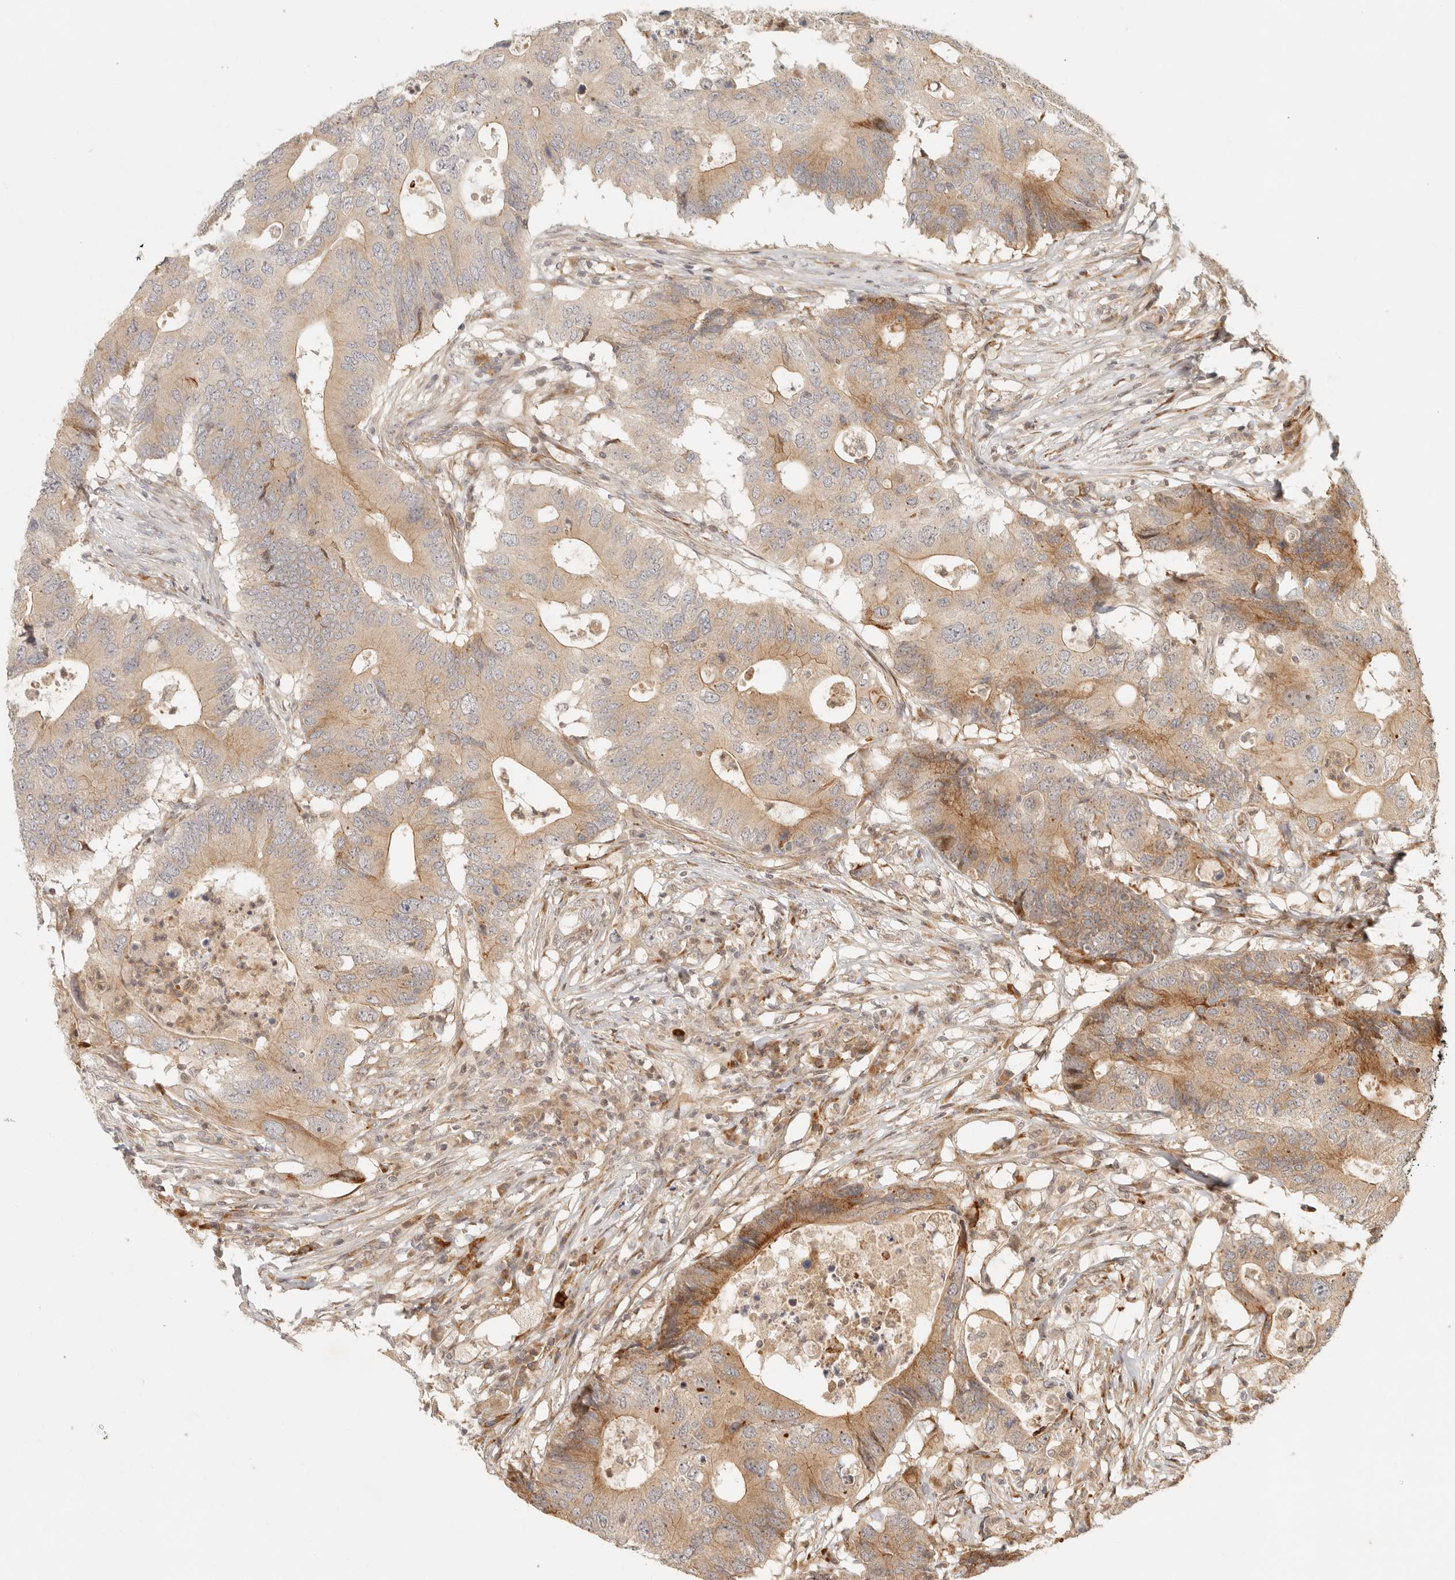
{"staining": {"intensity": "moderate", "quantity": ">75%", "location": "cytoplasmic/membranous"}, "tissue": "colorectal cancer", "cell_type": "Tumor cells", "image_type": "cancer", "snomed": [{"axis": "morphology", "description": "Adenocarcinoma, NOS"}, {"axis": "topography", "description": "Colon"}], "caption": "The photomicrograph exhibits immunohistochemical staining of colorectal cancer (adenocarcinoma). There is moderate cytoplasmic/membranous staining is identified in approximately >75% of tumor cells.", "gene": "KLHL38", "patient": {"sex": "male", "age": 71}}